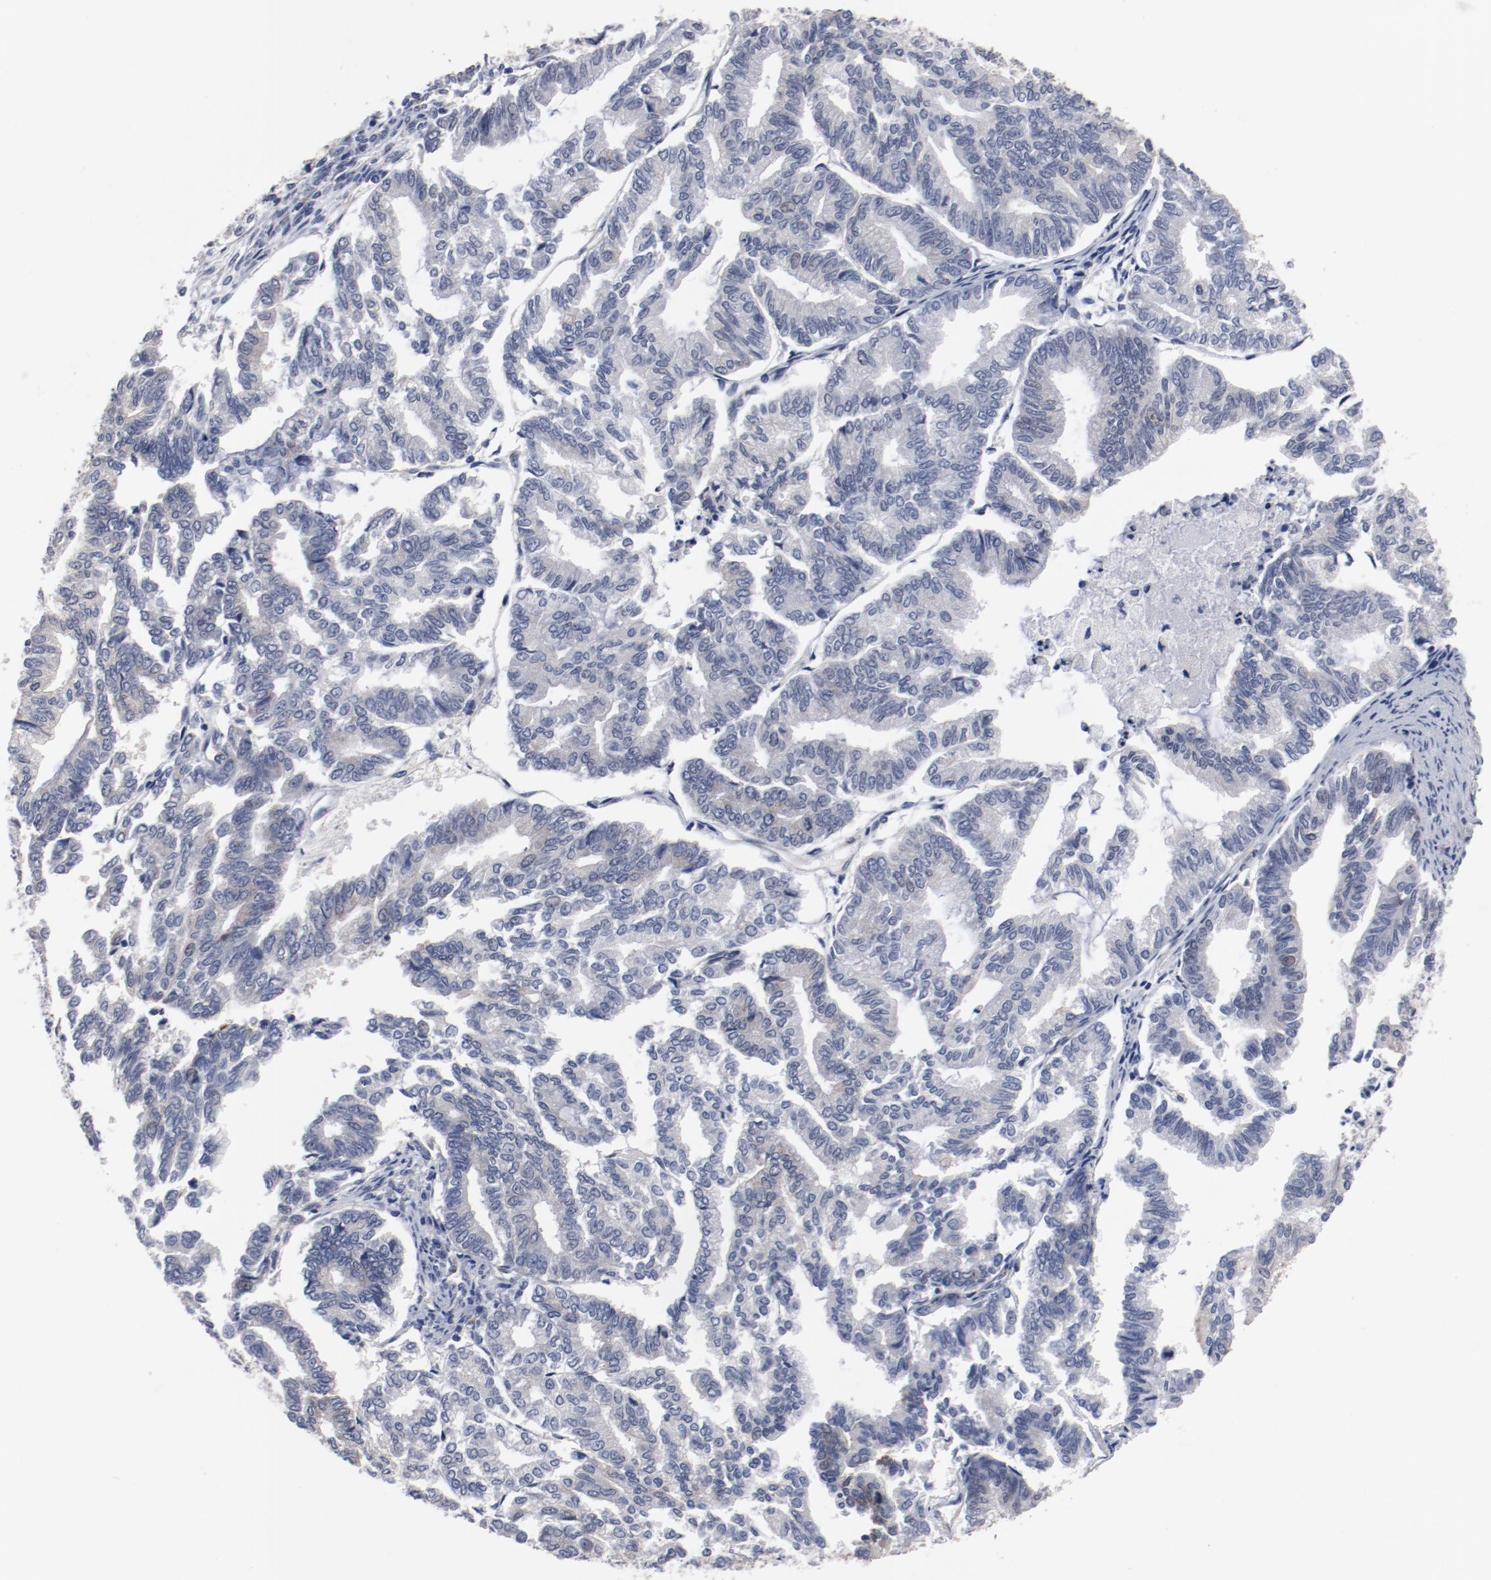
{"staining": {"intensity": "negative", "quantity": "none", "location": "none"}, "tissue": "endometrial cancer", "cell_type": "Tumor cells", "image_type": "cancer", "snomed": [{"axis": "morphology", "description": "Adenocarcinoma, NOS"}, {"axis": "topography", "description": "Endometrium"}], "caption": "Immunohistochemistry (IHC) image of neoplastic tissue: endometrial cancer (adenocarcinoma) stained with DAB (3,3'-diaminobenzidine) displays no significant protein staining in tumor cells.", "gene": "GPR143", "patient": {"sex": "female", "age": 79}}